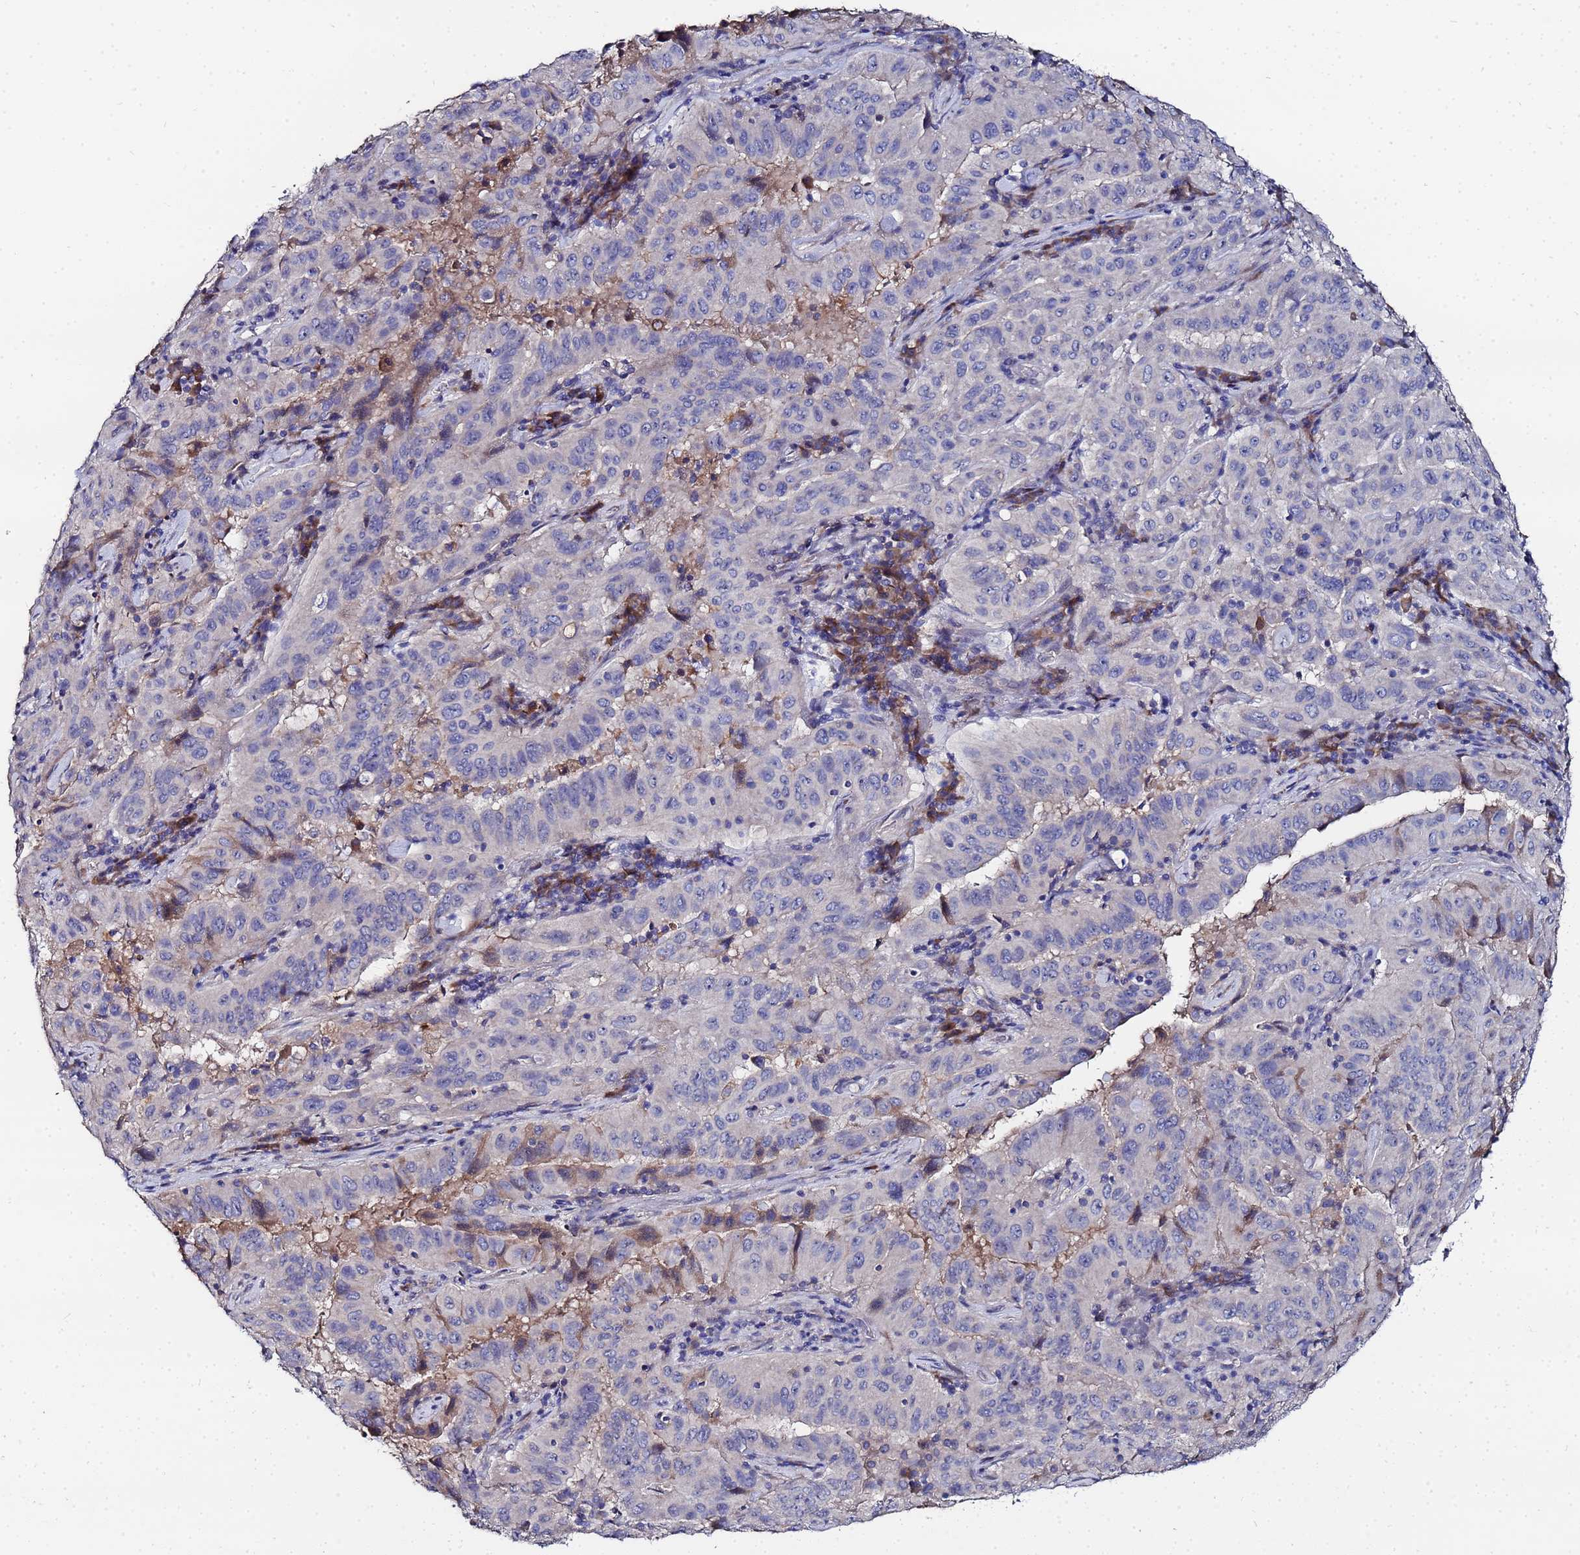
{"staining": {"intensity": "negative", "quantity": "none", "location": "none"}, "tissue": "pancreatic cancer", "cell_type": "Tumor cells", "image_type": "cancer", "snomed": [{"axis": "morphology", "description": "Adenocarcinoma, NOS"}, {"axis": "topography", "description": "Pancreas"}], "caption": "IHC histopathology image of human pancreatic adenocarcinoma stained for a protein (brown), which shows no staining in tumor cells. (Stains: DAB (3,3'-diaminobenzidine) immunohistochemistry (IHC) with hematoxylin counter stain, Microscopy: brightfield microscopy at high magnification).", "gene": "TCP10L", "patient": {"sex": "male", "age": 63}}